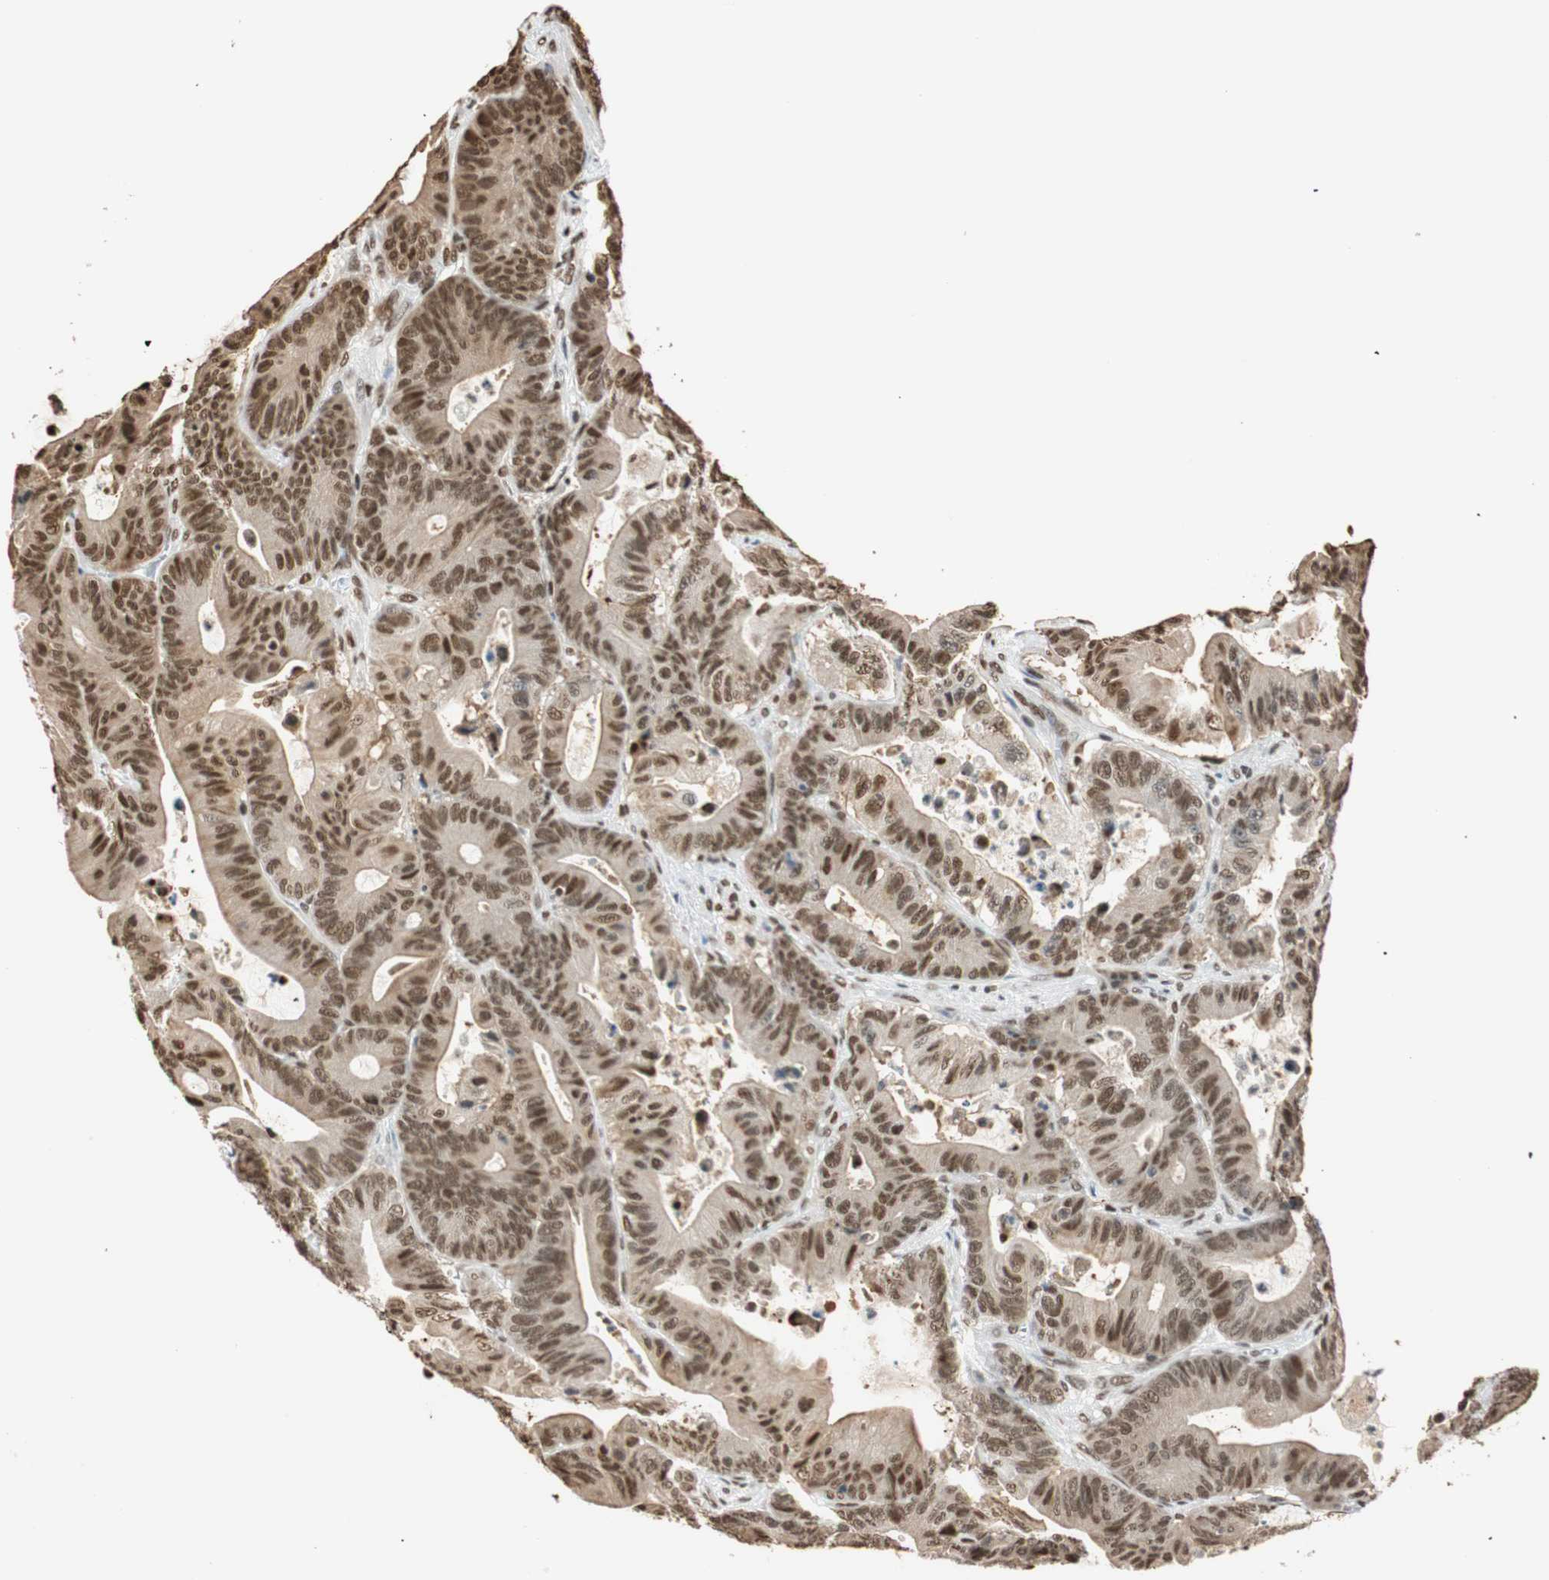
{"staining": {"intensity": "strong", "quantity": ">75%", "location": "nuclear"}, "tissue": "colorectal cancer", "cell_type": "Tumor cells", "image_type": "cancer", "snomed": [{"axis": "morphology", "description": "Adenocarcinoma, NOS"}, {"axis": "topography", "description": "Colon"}], "caption": "High-power microscopy captured an immunohistochemistry (IHC) image of colorectal cancer (adenocarcinoma), revealing strong nuclear positivity in about >75% of tumor cells. (DAB IHC, brown staining for protein, blue staining for nuclei).", "gene": "FANCG", "patient": {"sex": "female", "age": 84}}